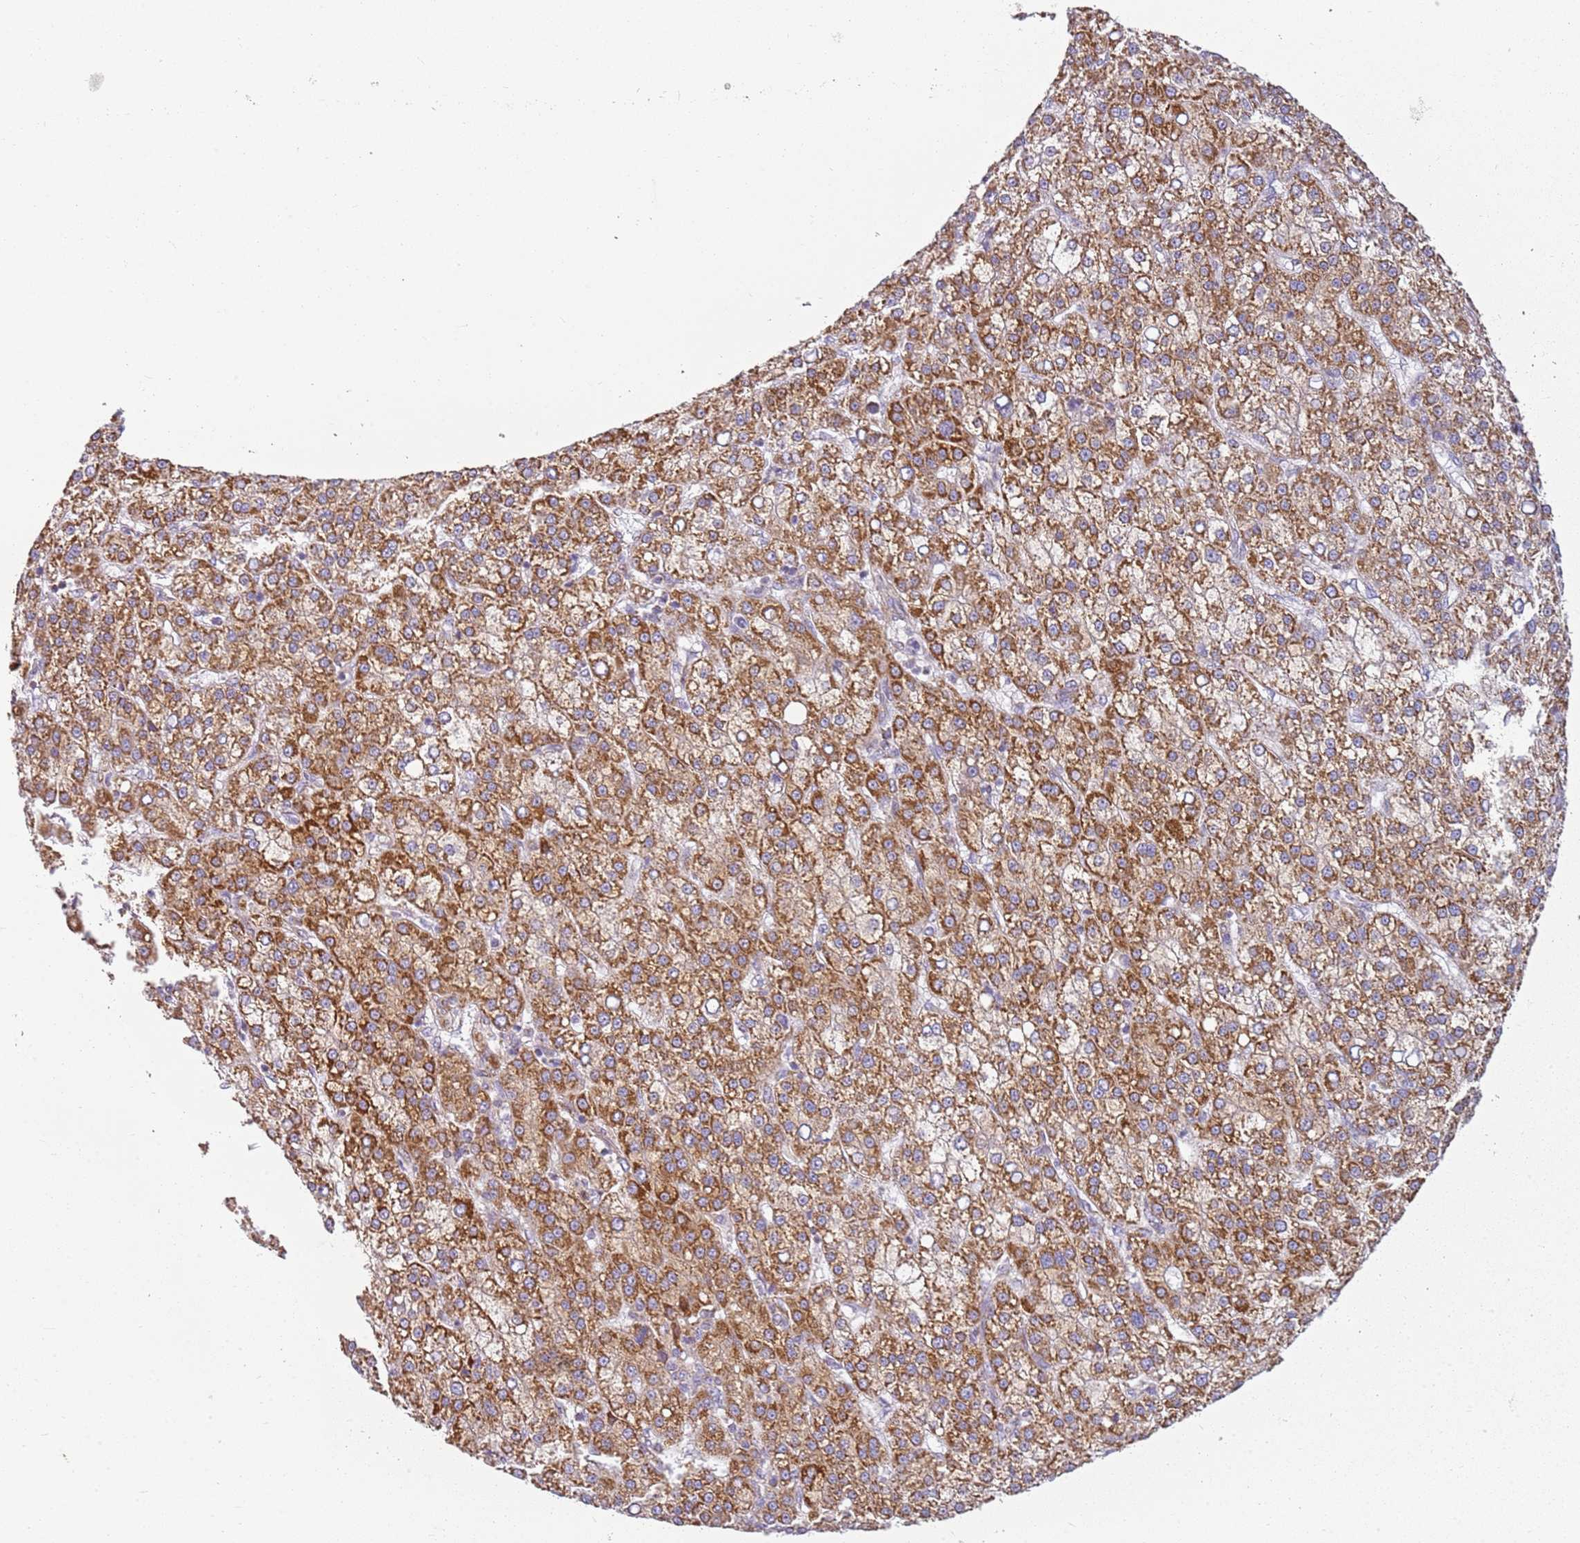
{"staining": {"intensity": "strong", "quantity": ">75%", "location": "cytoplasmic/membranous"}, "tissue": "liver cancer", "cell_type": "Tumor cells", "image_type": "cancer", "snomed": [{"axis": "morphology", "description": "Carcinoma, Hepatocellular, NOS"}, {"axis": "topography", "description": "Liver"}], "caption": "Tumor cells display high levels of strong cytoplasmic/membranous staining in about >75% of cells in human liver hepatocellular carcinoma. (brown staining indicates protein expression, while blue staining denotes nuclei).", "gene": "TMEM200C", "patient": {"sex": "female", "age": 58}}